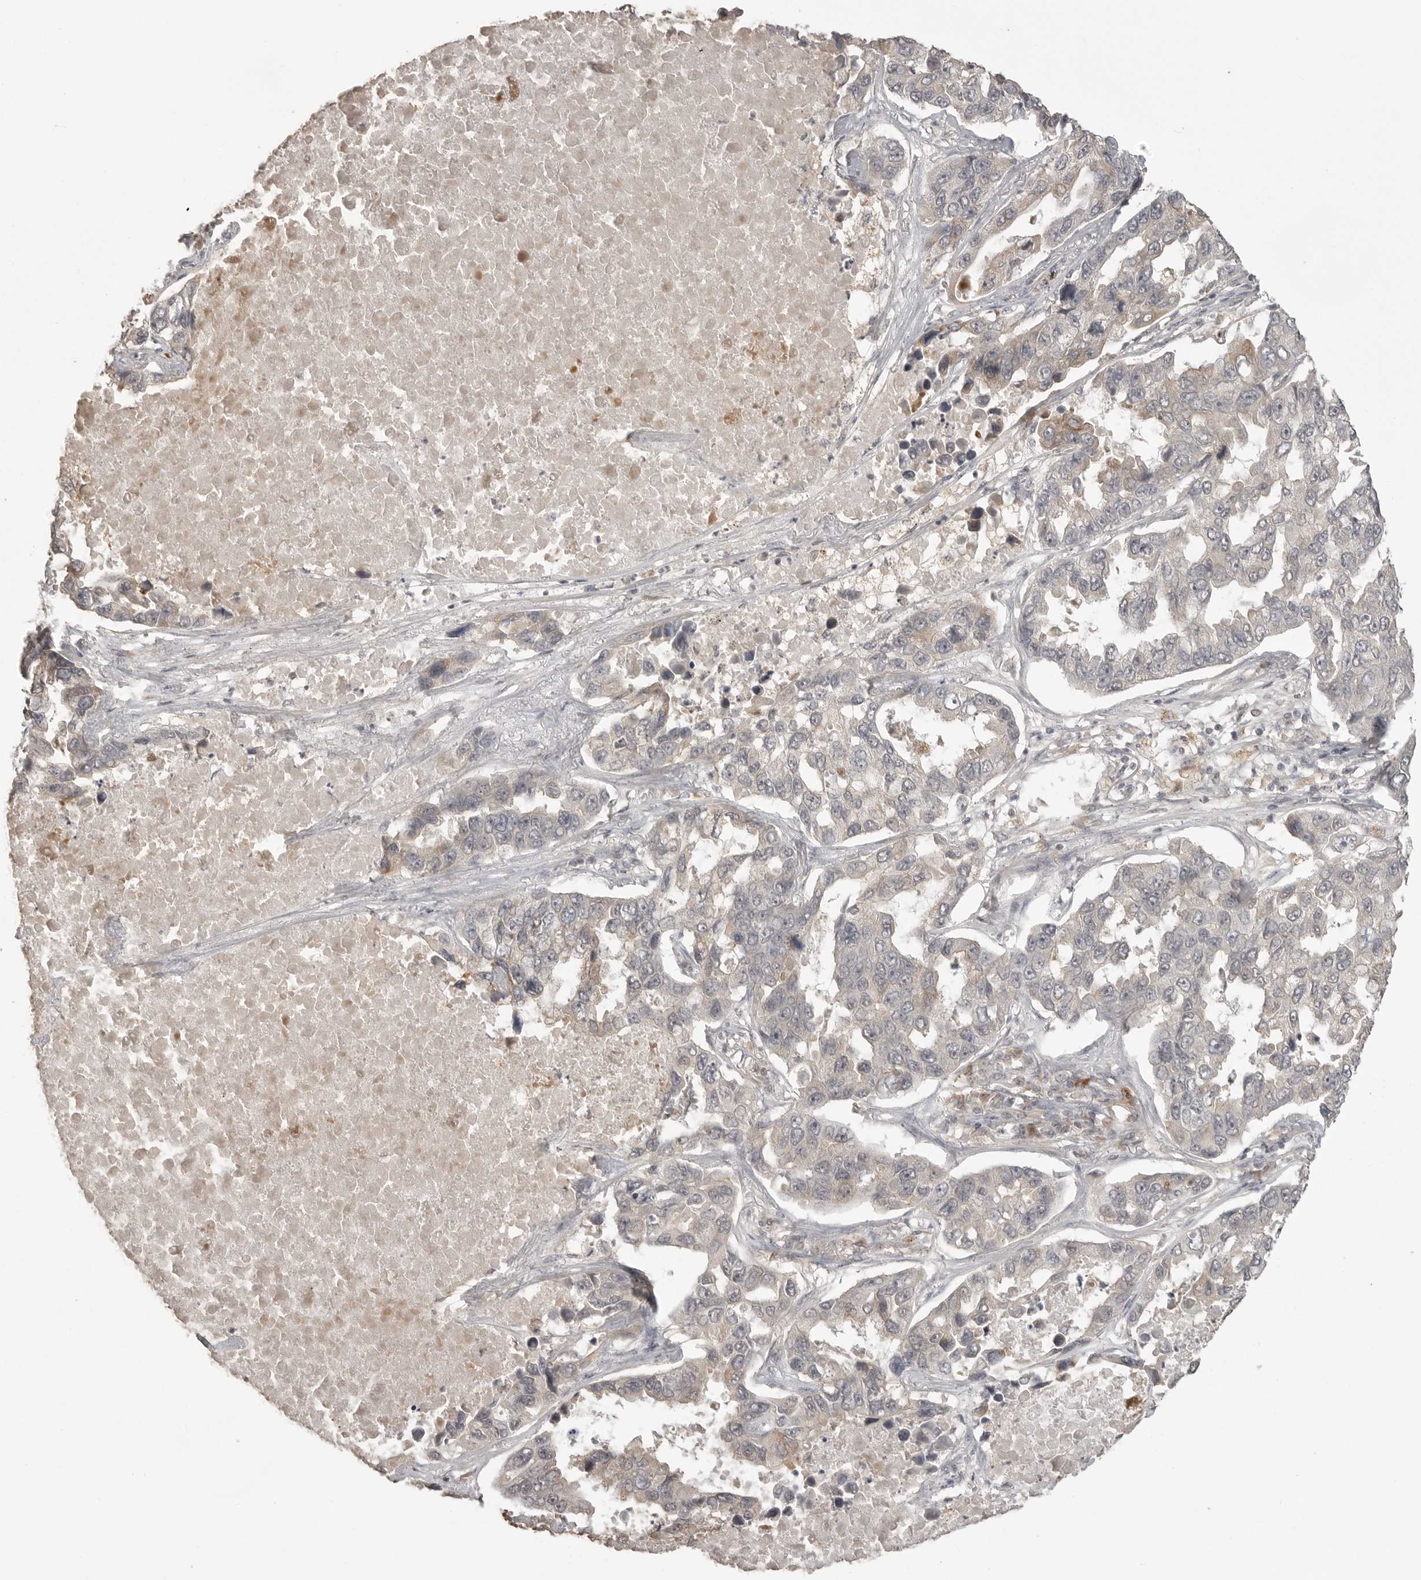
{"staining": {"intensity": "moderate", "quantity": "<25%", "location": "cytoplasmic/membranous"}, "tissue": "lung cancer", "cell_type": "Tumor cells", "image_type": "cancer", "snomed": [{"axis": "morphology", "description": "Adenocarcinoma, NOS"}, {"axis": "topography", "description": "Lung"}], "caption": "A photomicrograph of human lung cancer stained for a protein reveals moderate cytoplasmic/membranous brown staining in tumor cells.", "gene": "SMG8", "patient": {"sex": "male", "age": 64}}